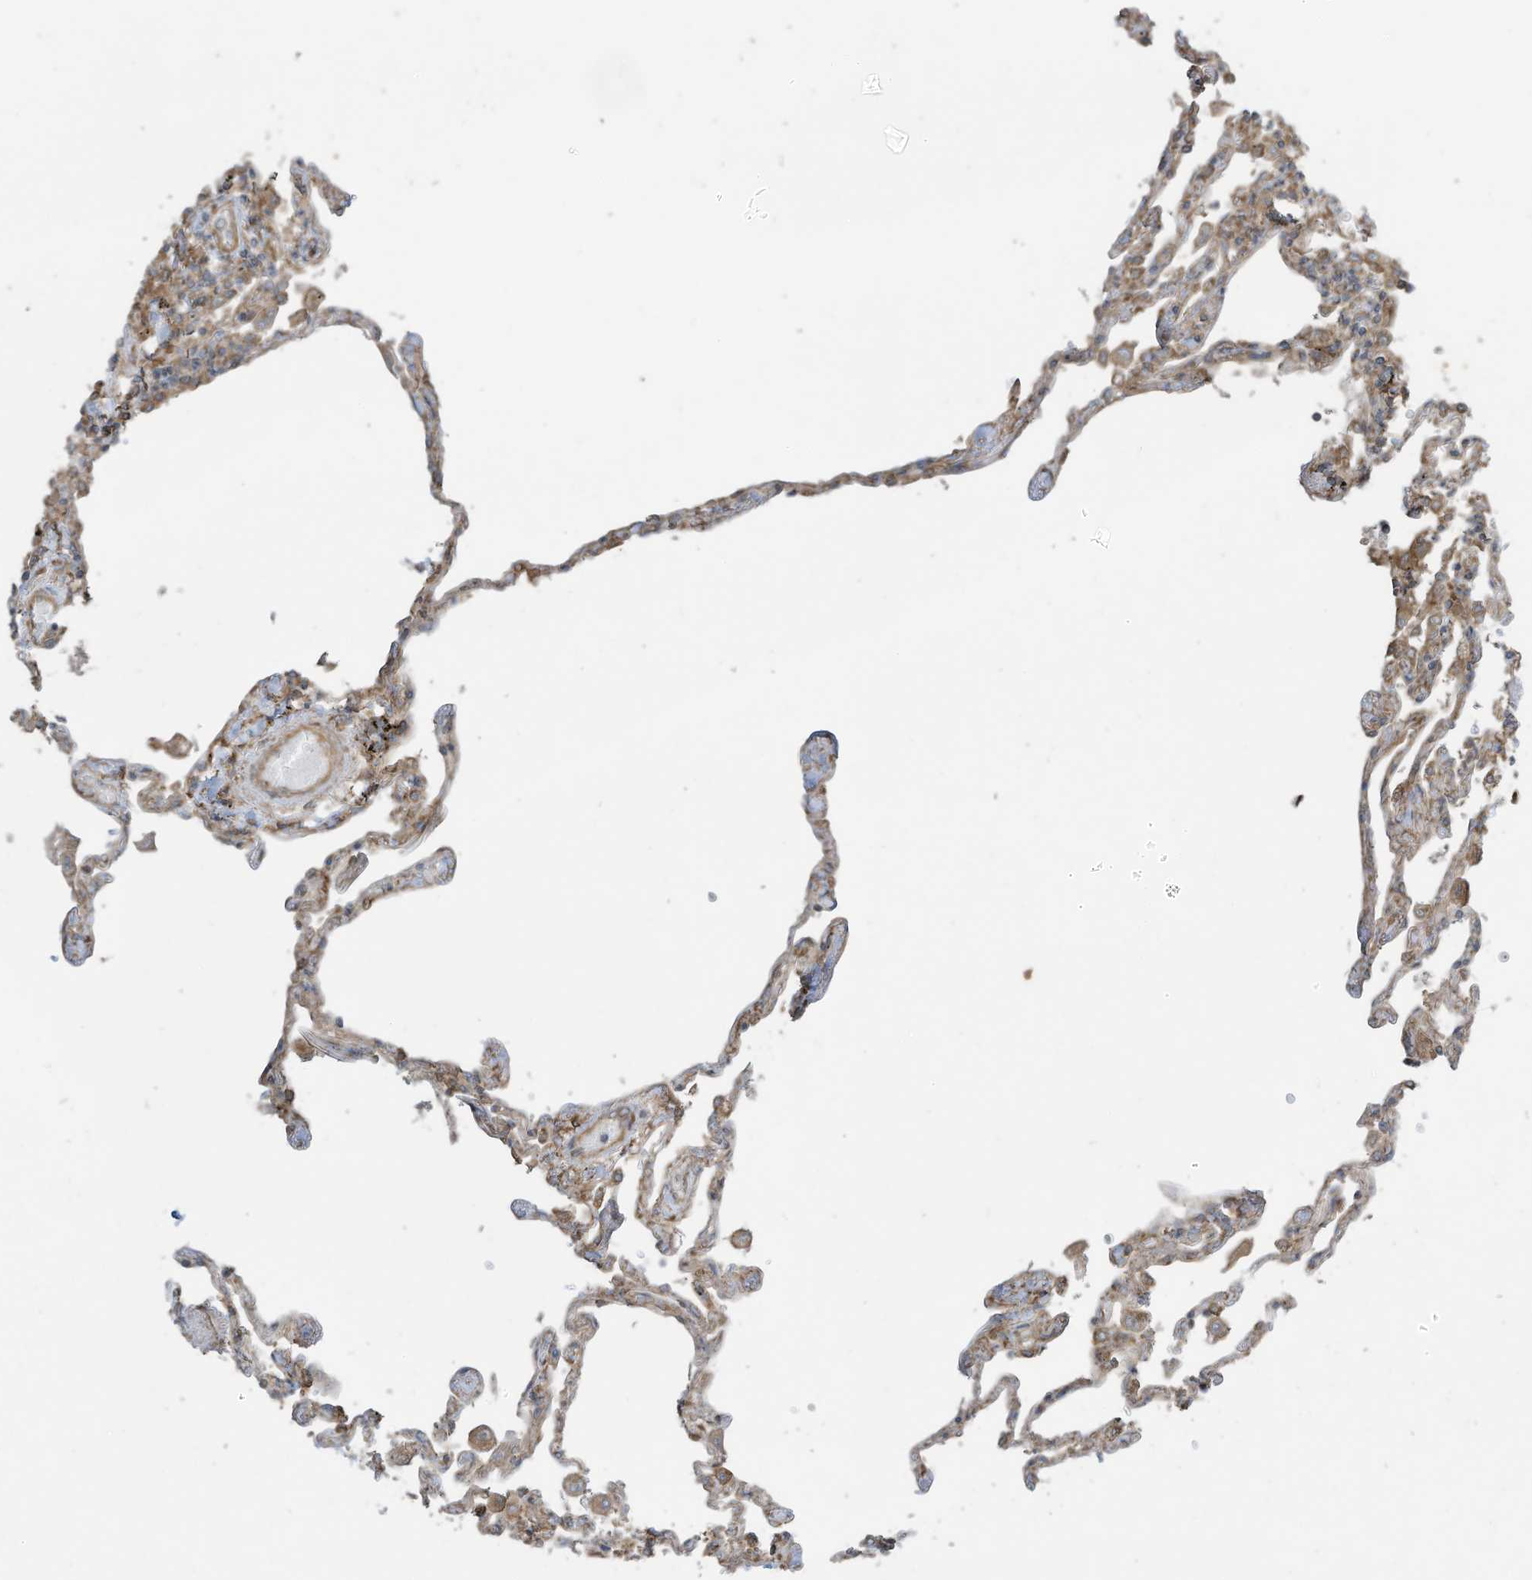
{"staining": {"intensity": "weak", "quantity": "25%-75%", "location": "cytoplasmic/membranous"}, "tissue": "lung", "cell_type": "Alveolar cells", "image_type": "normal", "snomed": [{"axis": "morphology", "description": "Normal tissue, NOS"}, {"axis": "topography", "description": "Lung"}], "caption": "IHC of benign lung shows low levels of weak cytoplasmic/membranous staining in approximately 25%-75% of alveolar cells.", "gene": "CGAS", "patient": {"sex": "female", "age": 67}}